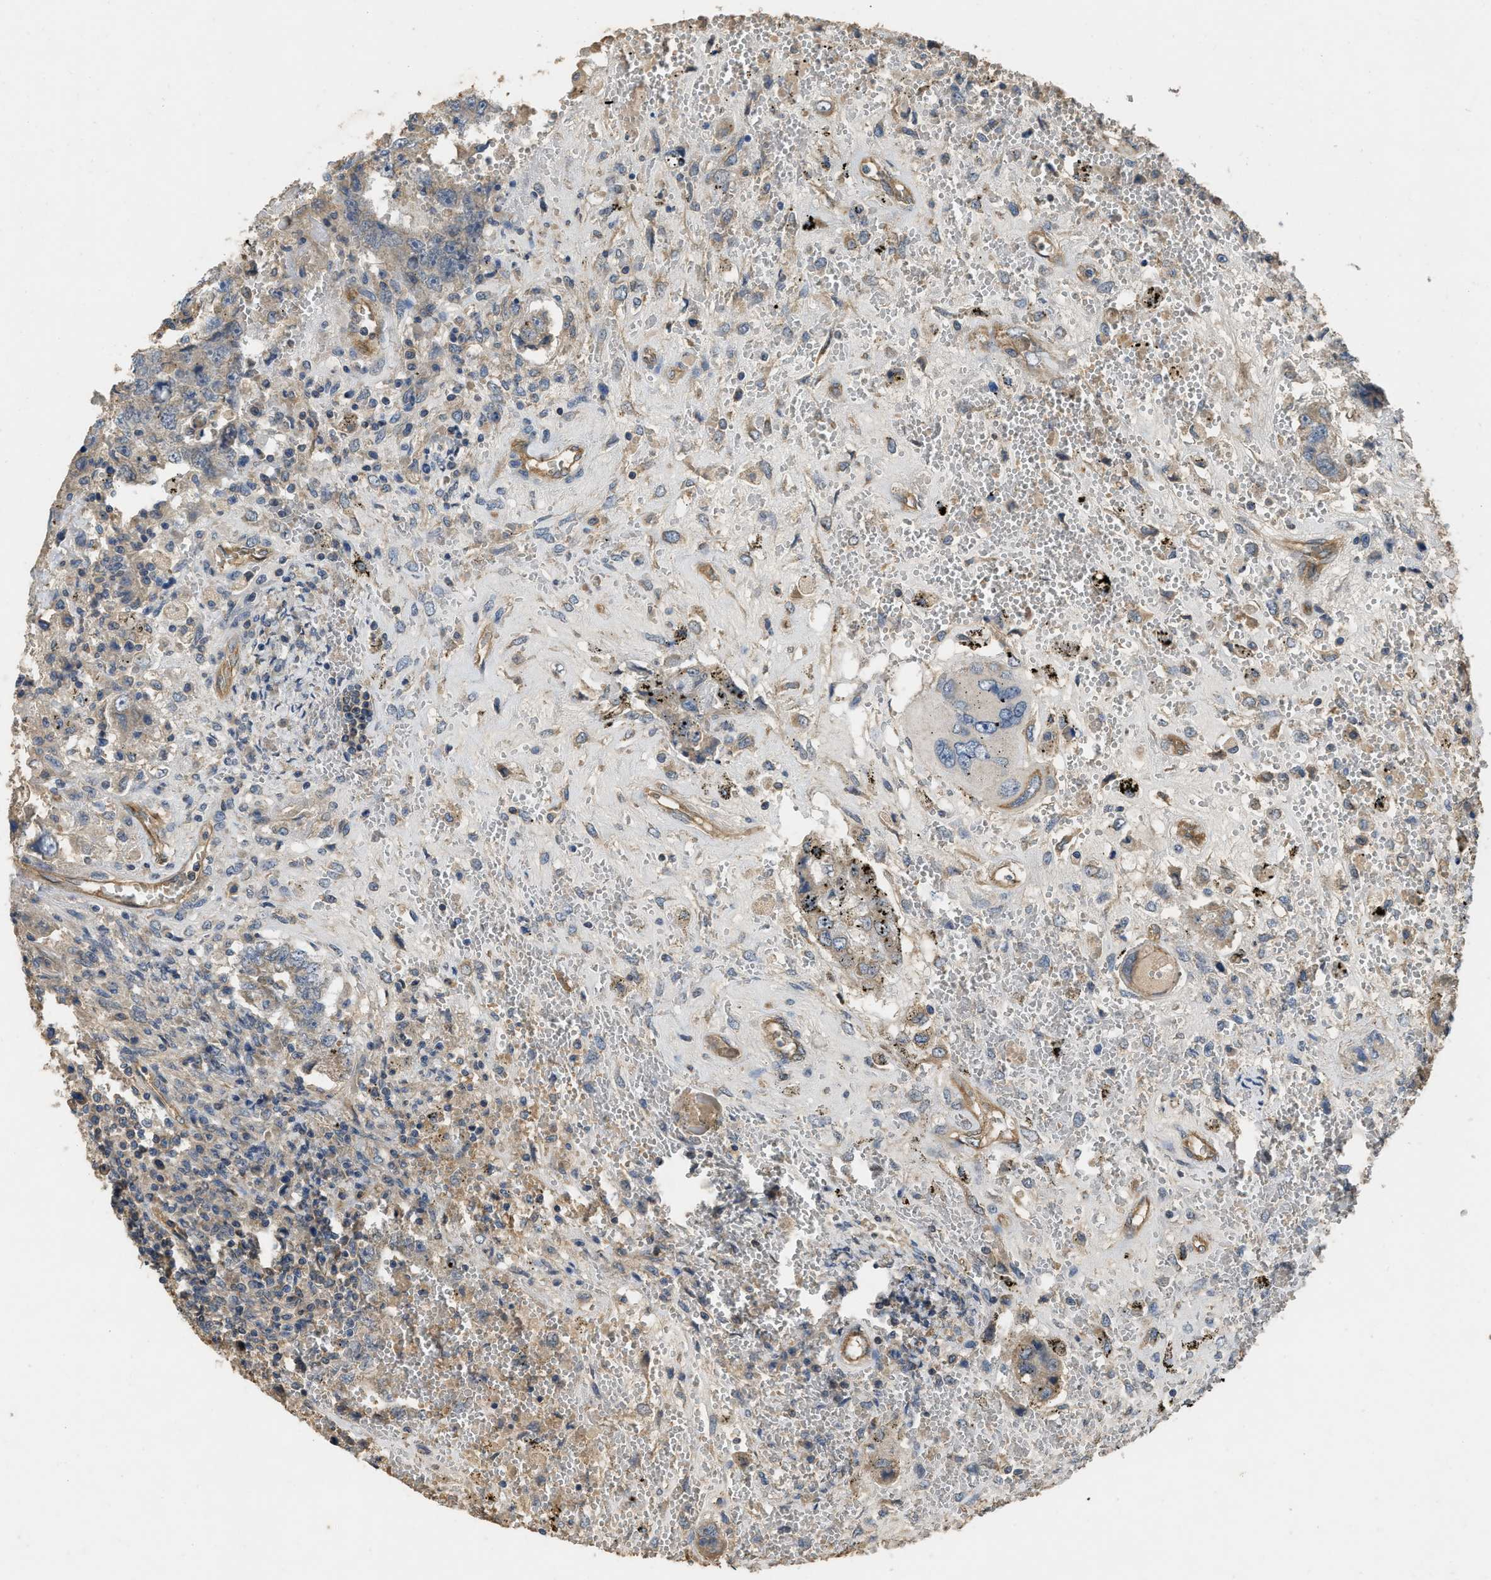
{"staining": {"intensity": "negative", "quantity": "none", "location": "none"}, "tissue": "testis cancer", "cell_type": "Tumor cells", "image_type": "cancer", "snomed": [{"axis": "morphology", "description": "Carcinoma, Embryonal, NOS"}, {"axis": "topography", "description": "Testis"}], "caption": "An immunohistochemistry photomicrograph of testis embryonal carcinoma is shown. There is no staining in tumor cells of testis embryonal carcinoma.", "gene": "PPP3CA", "patient": {"sex": "male", "age": 26}}